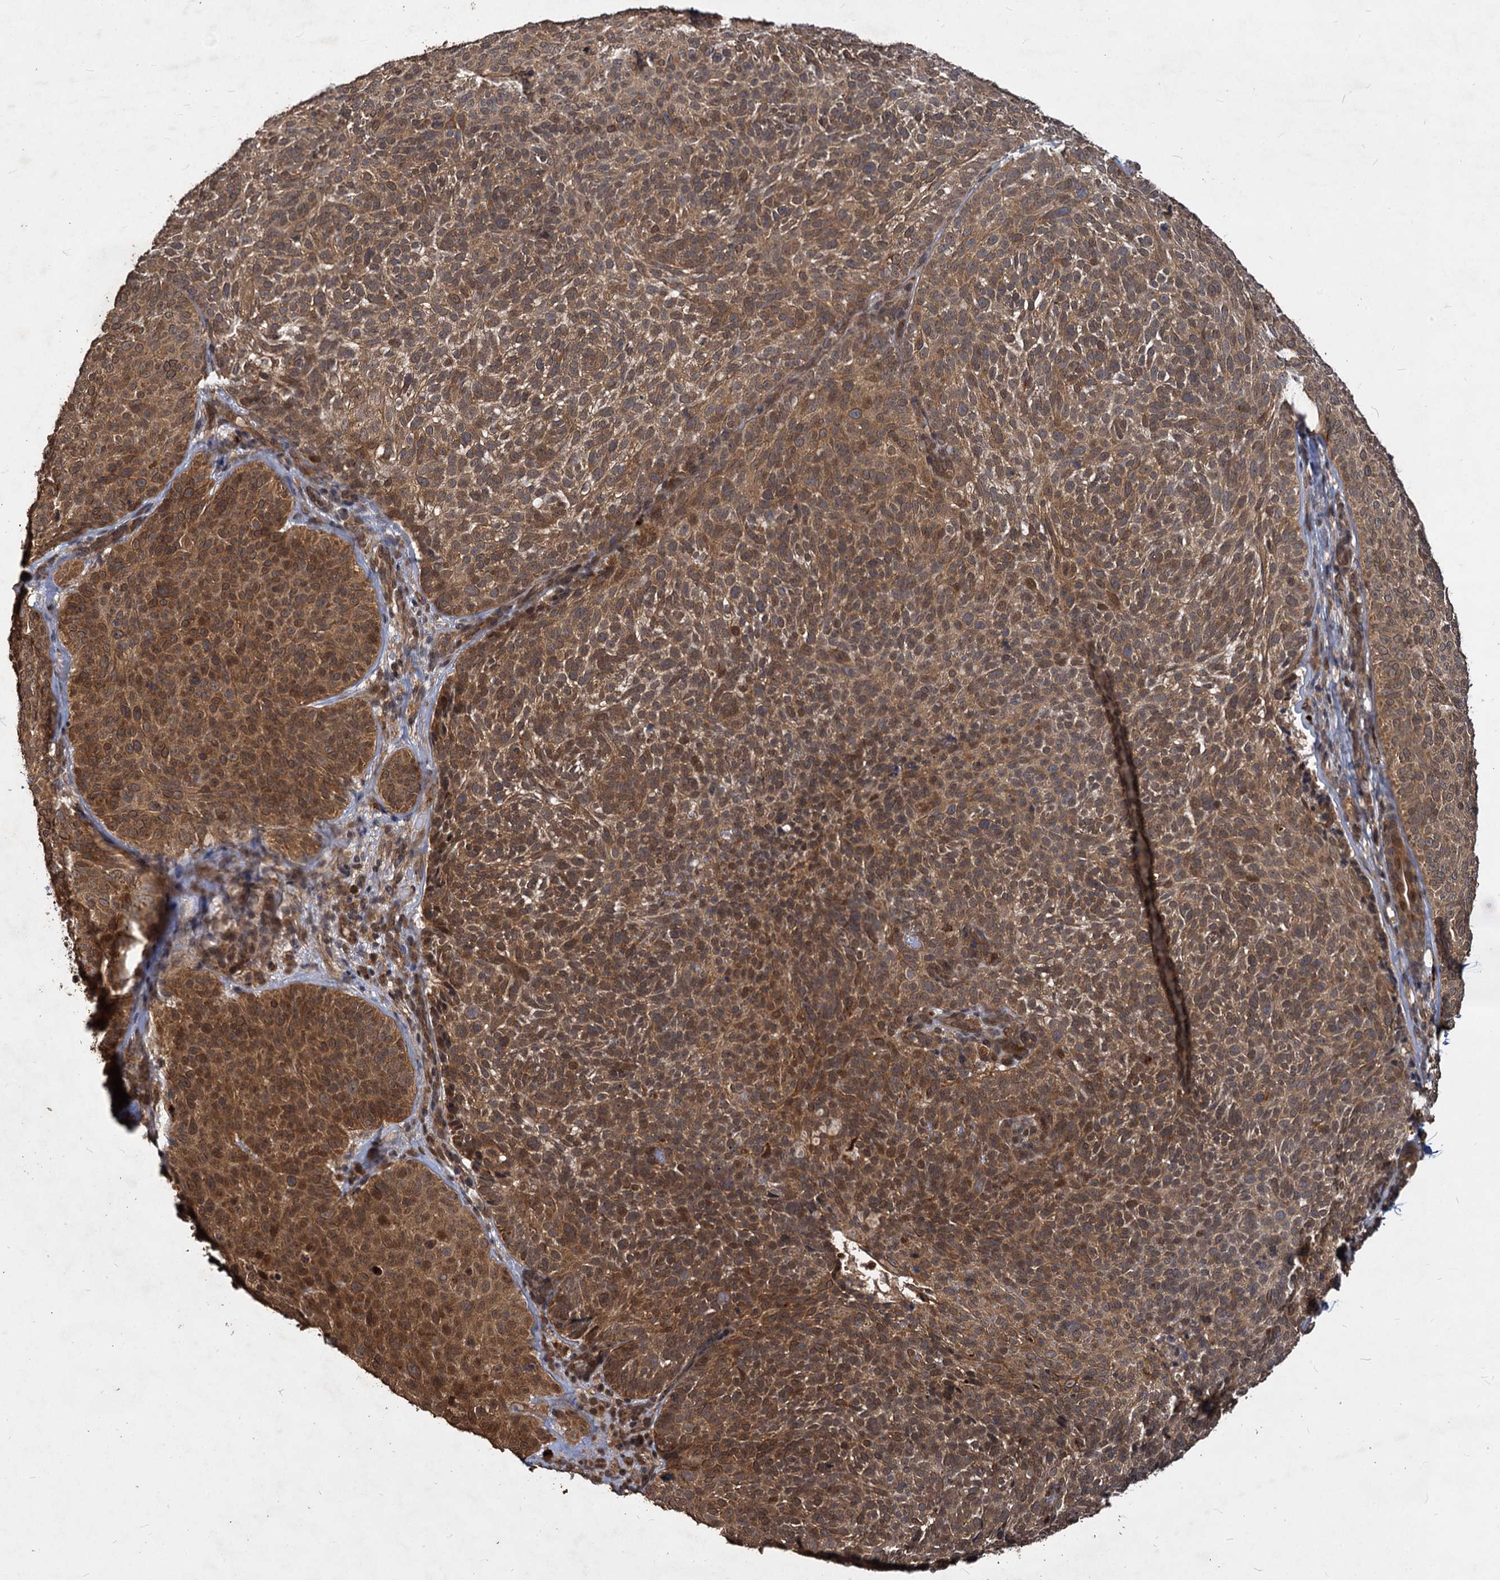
{"staining": {"intensity": "moderate", "quantity": ">75%", "location": "cytoplasmic/membranous,nuclear"}, "tissue": "skin cancer", "cell_type": "Tumor cells", "image_type": "cancer", "snomed": [{"axis": "morphology", "description": "Basal cell carcinoma"}, {"axis": "topography", "description": "Skin"}], "caption": "Protein expression by IHC reveals moderate cytoplasmic/membranous and nuclear staining in about >75% of tumor cells in skin basal cell carcinoma. The staining was performed using DAB to visualize the protein expression in brown, while the nuclei were stained in blue with hematoxylin (Magnification: 20x).", "gene": "VPS51", "patient": {"sex": "male", "age": 85}}